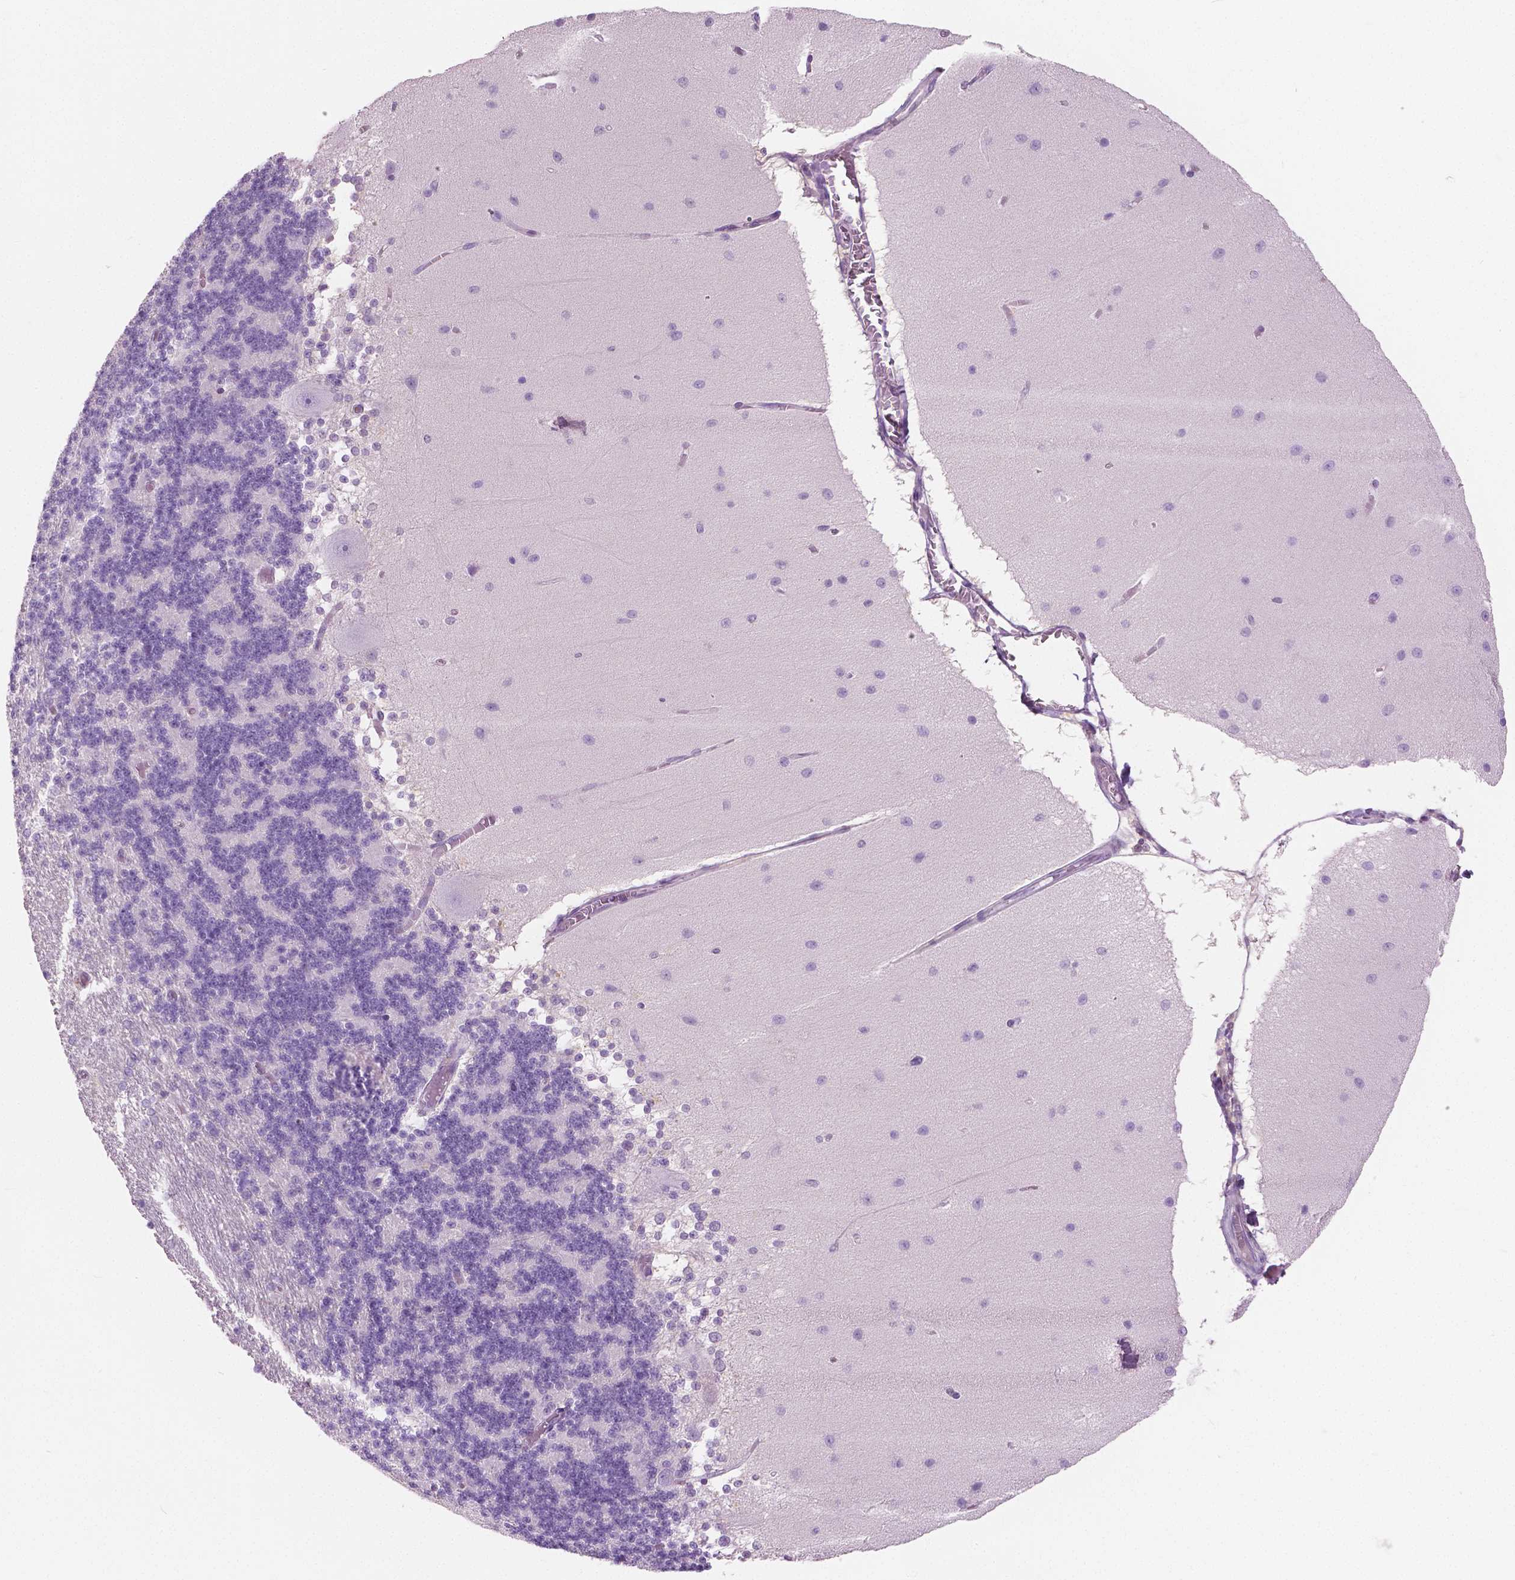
{"staining": {"intensity": "negative", "quantity": "none", "location": "none"}, "tissue": "cerebellum", "cell_type": "Cells in granular layer", "image_type": "normal", "snomed": [{"axis": "morphology", "description": "Normal tissue, NOS"}, {"axis": "topography", "description": "Cerebellum"}], "caption": "Immunohistochemistry (IHC) photomicrograph of benign cerebellum stained for a protein (brown), which displays no expression in cells in granular layer.", "gene": "GALM", "patient": {"sex": "female", "age": 54}}